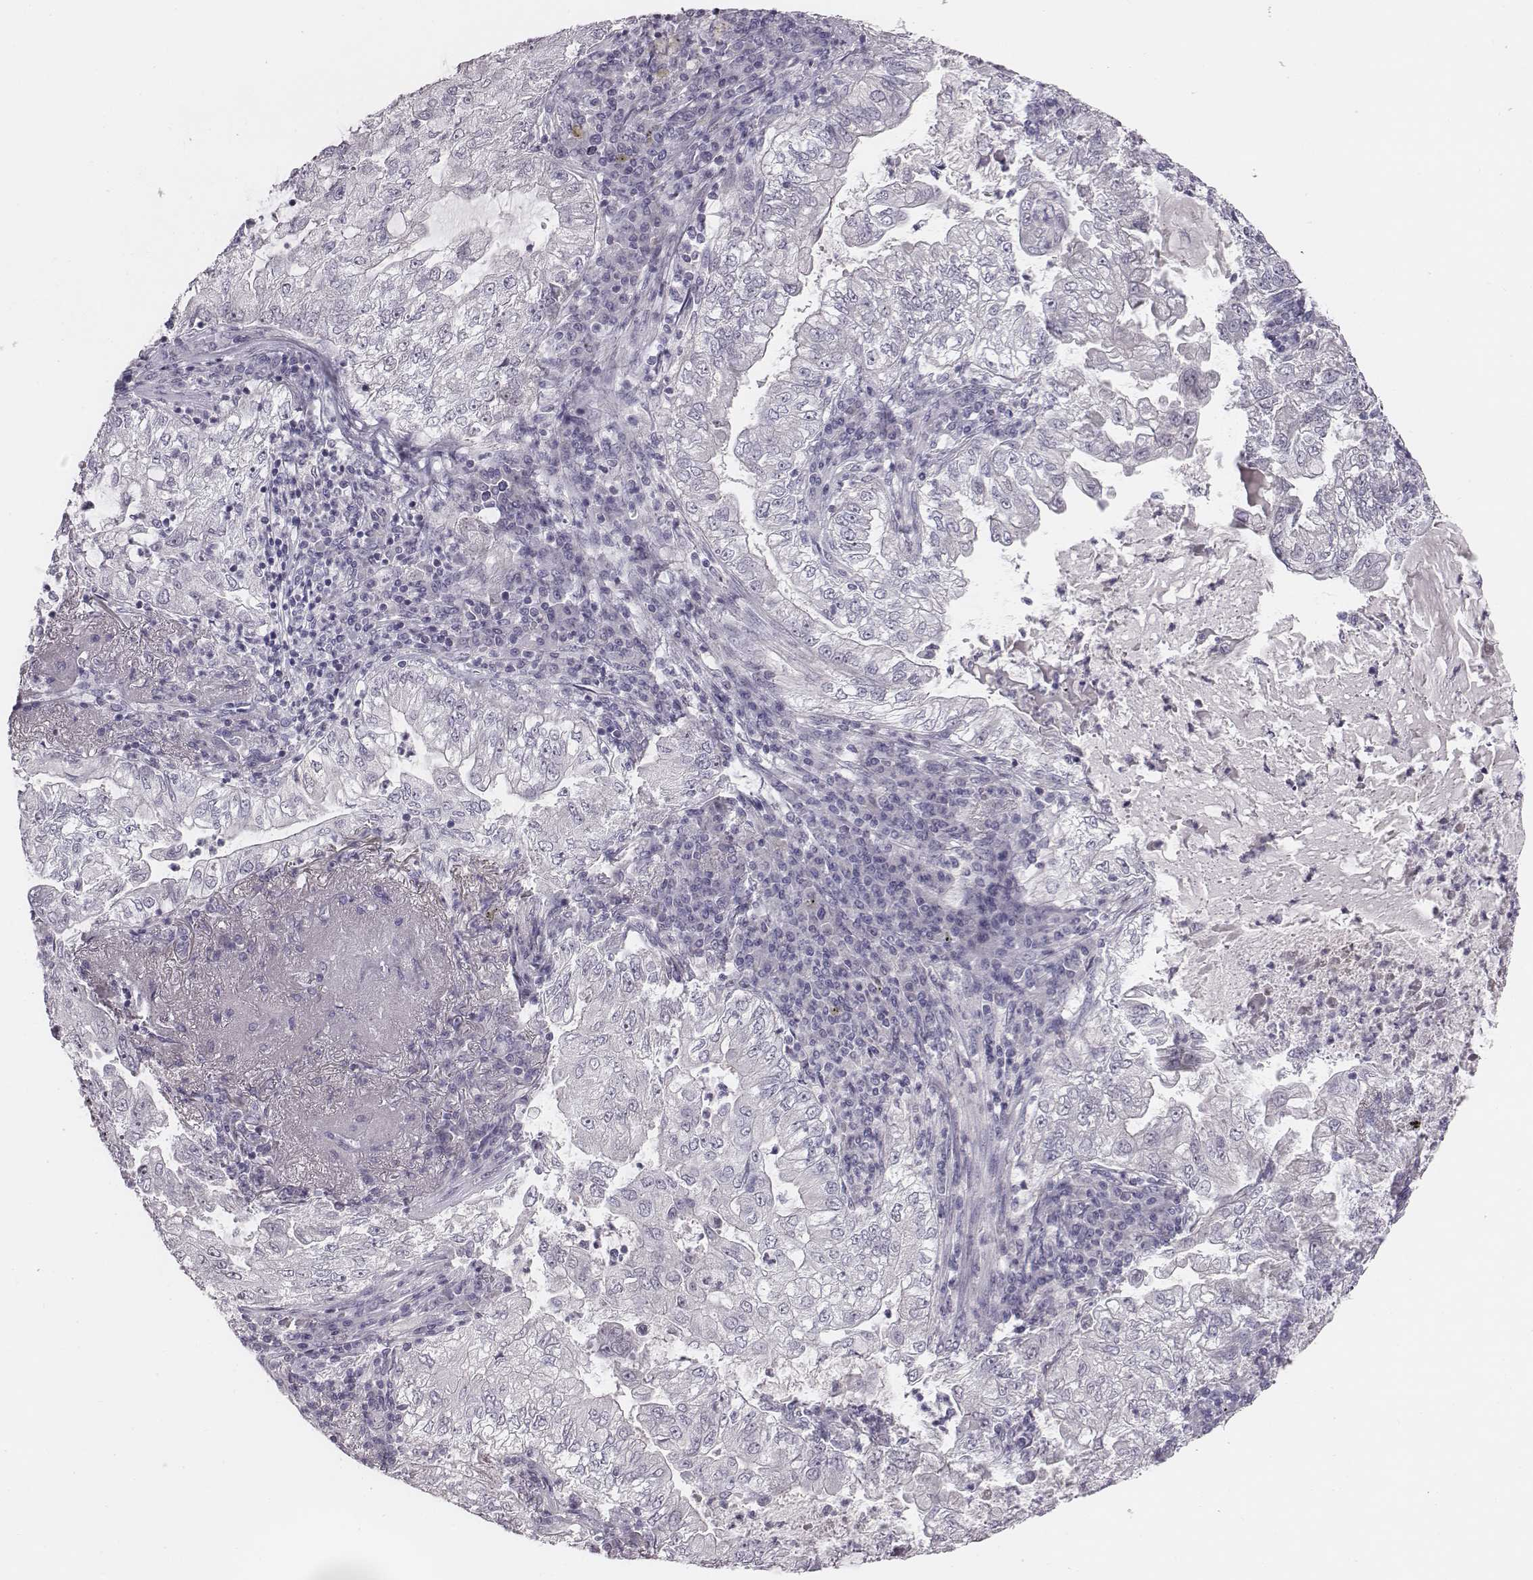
{"staining": {"intensity": "negative", "quantity": "none", "location": "none"}, "tissue": "lung cancer", "cell_type": "Tumor cells", "image_type": "cancer", "snomed": [{"axis": "morphology", "description": "Adenocarcinoma, NOS"}, {"axis": "topography", "description": "Lung"}], "caption": "Immunohistochemistry (IHC) histopathology image of human adenocarcinoma (lung) stained for a protein (brown), which exhibits no positivity in tumor cells.", "gene": "CACNG4", "patient": {"sex": "female", "age": 73}}